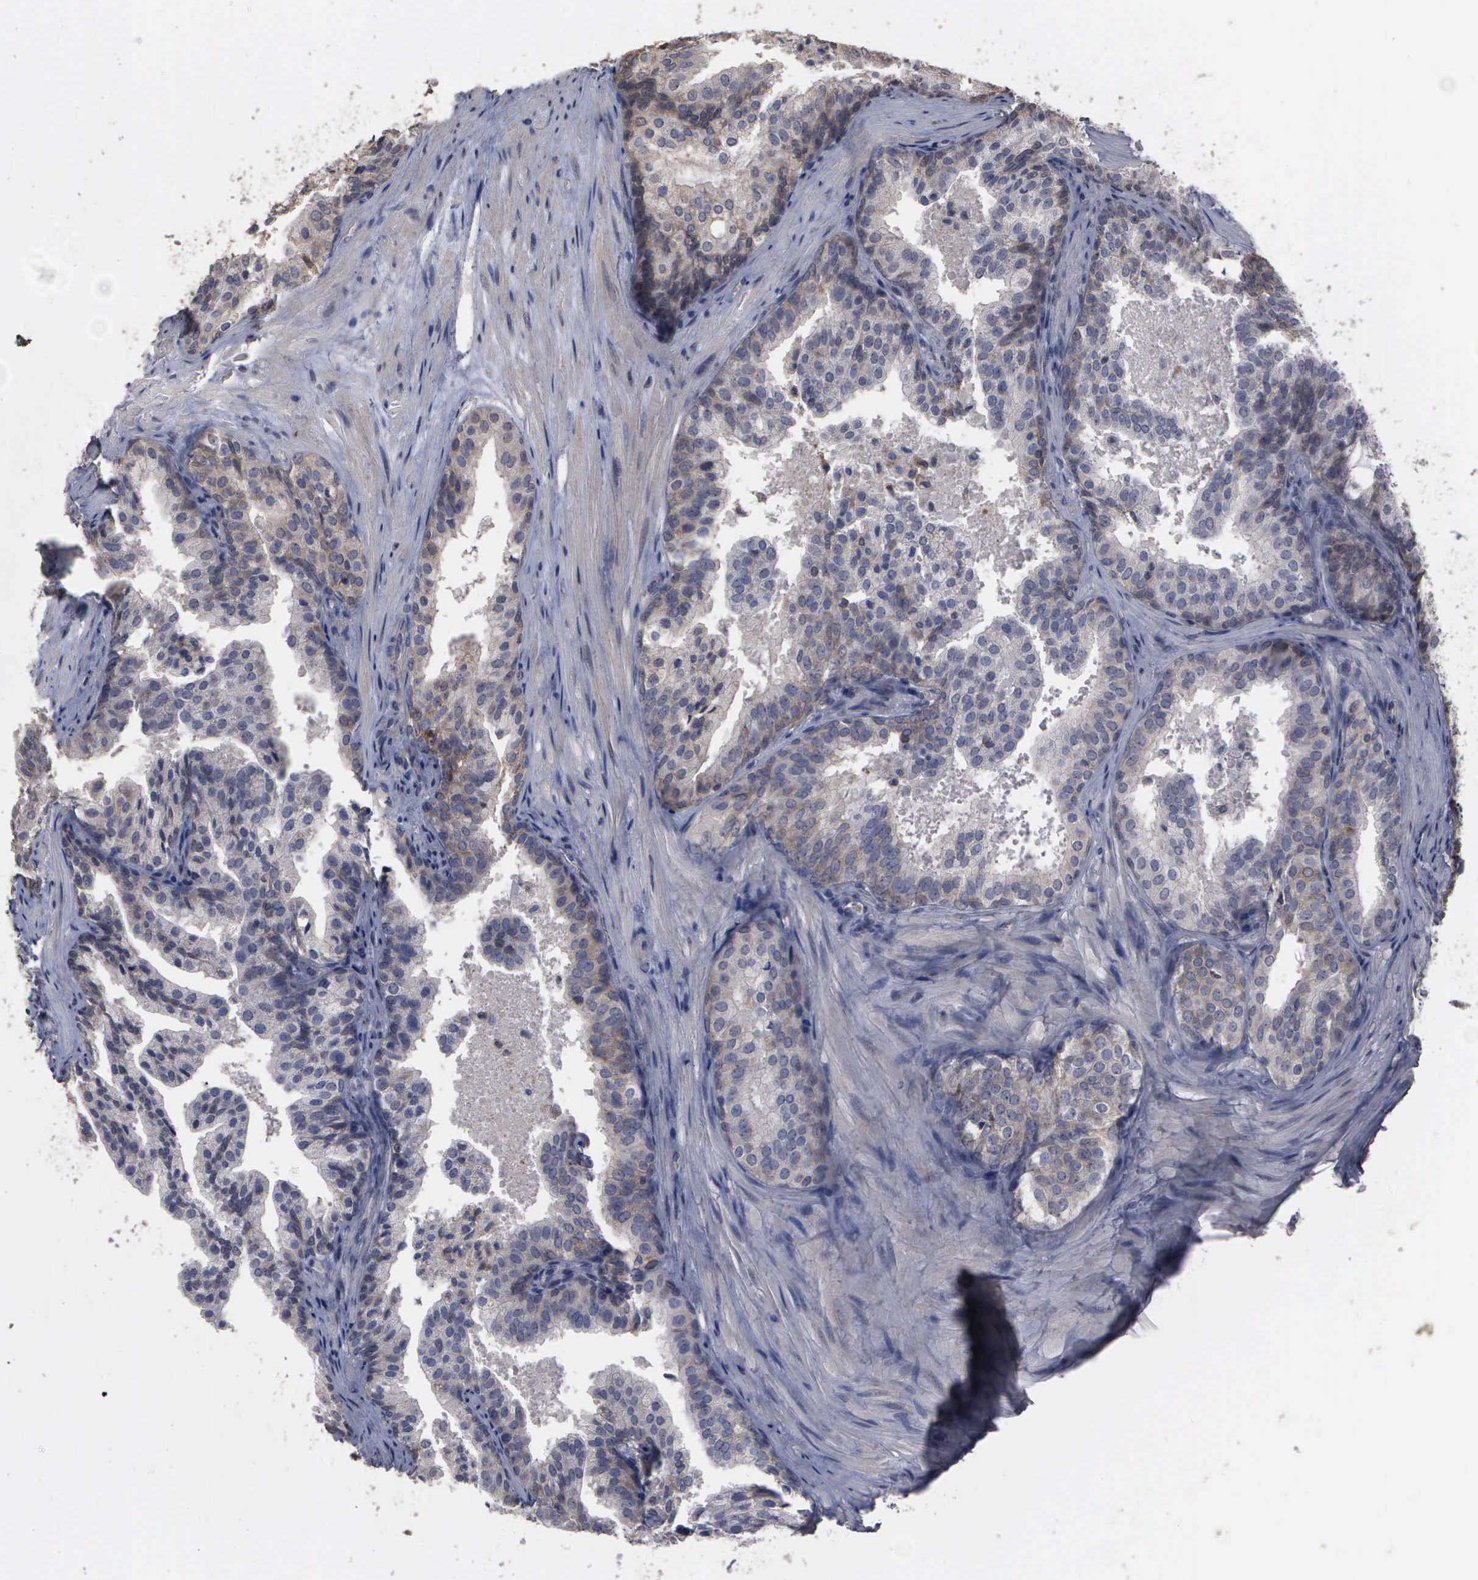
{"staining": {"intensity": "negative", "quantity": "none", "location": "none"}, "tissue": "prostate cancer", "cell_type": "Tumor cells", "image_type": "cancer", "snomed": [{"axis": "morphology", "description": "Adenocarcinoma, Low grade"}, {"axis": "topography", "description": "Prostate"}], "caption": "Protein analysis of prostate low-grade adenocarcinoma shows no significant expression in tumor cells. Brightfield microscopy of IHC stained with DAB (3,3'-diaminobenzidine) (brown) and hematoxylin (blue), captured at high magnification.", "gene": "CRKL", "patient": {"sex": "male", "age": 69}}